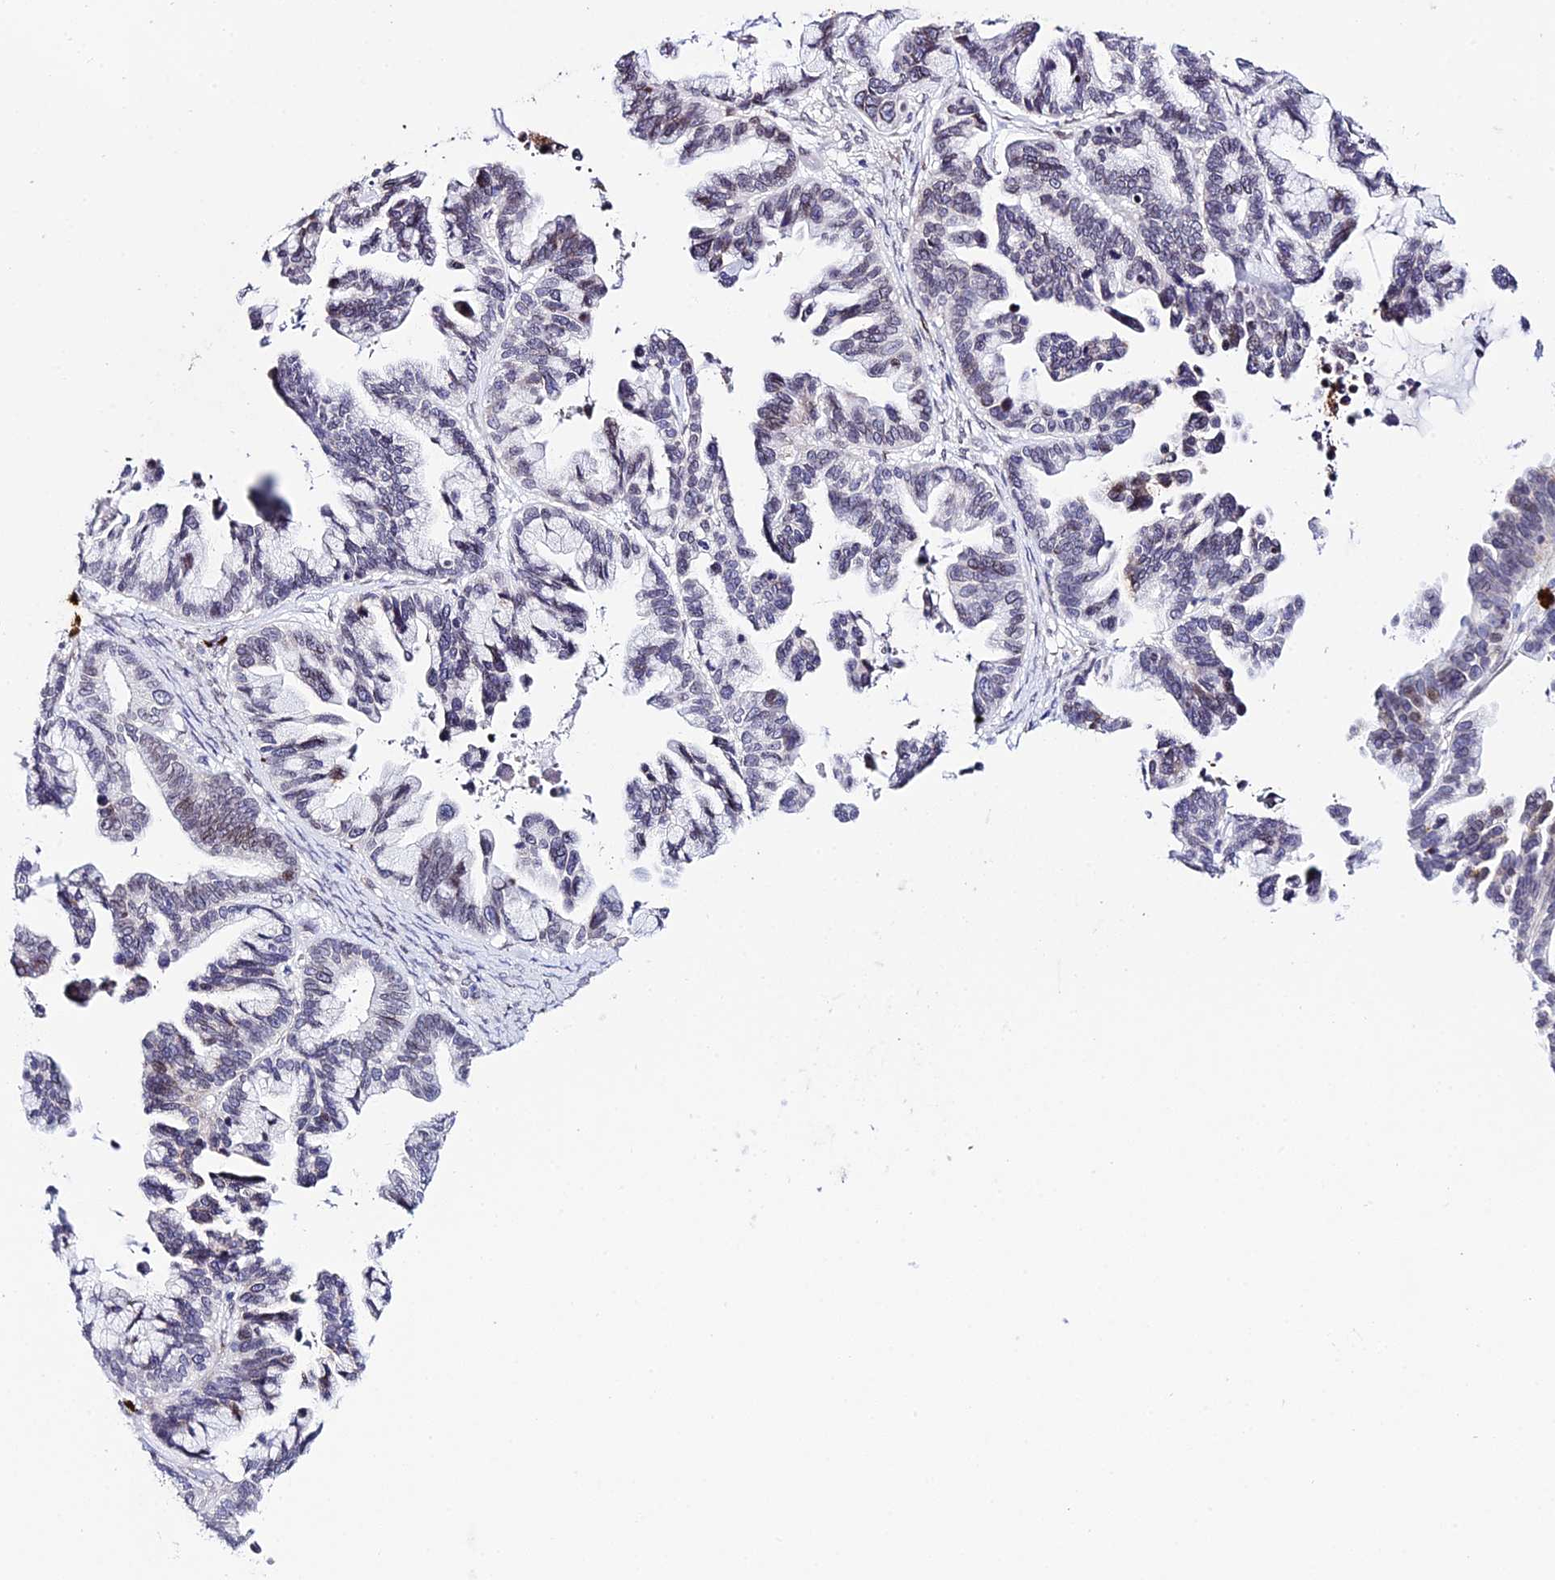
{"staining": {"intensity": "moderate", "quantity": "<25%", "location": "nuclear"}, "tissue": "ovarian cancer", "cell_type": "Tumor cells", "image_type": "cancer", "snomed": [{"axis": "morphology", "description": "Cystadenocarcinoma, serous, NOS"}, {"axis": "topography", "description": "Ovary"}], "caption": "An image of human ovarian cancer (serous cystadenocarcinoma) stained for a protein displays moderate nuclear brown staining in tumor cells. (brown staining indicates protein expression, while blue staining denotes nuclei).", "gene": "MCM10", "patient": {"sex": "female", "age": 56}}